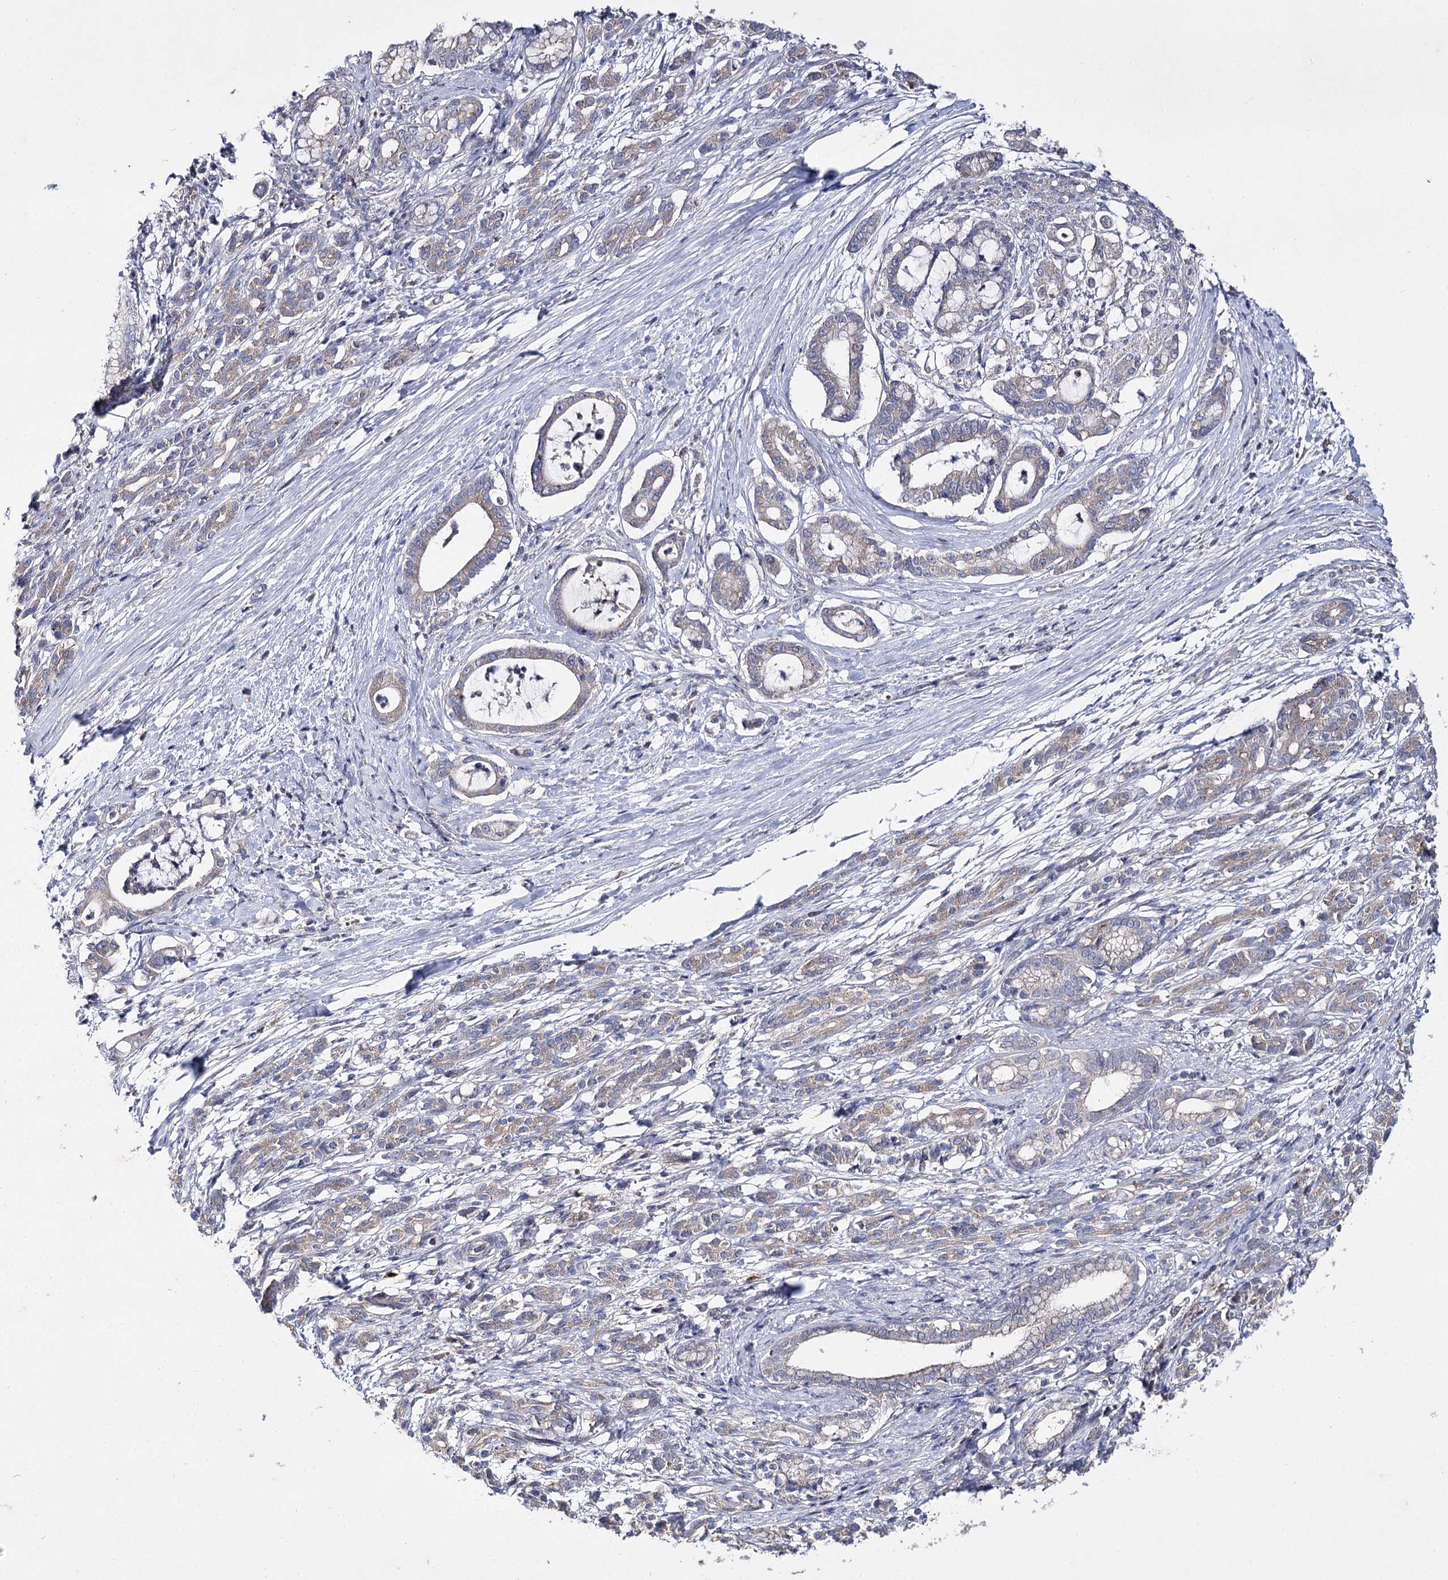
{"staining": {"intensity": "weak", "quantity": "<25%", "location": "cytoplasmic/membranous"}, "tissue": "pancreatic cancer", "cell_type": "Tumor cells", "image_type": "cancer", "snomed": [{"axis": "morphology", "description": "Adenocarcinoma, NOS"}, {"axis": "topography", "description": "Pancreas"}], "caption": "Adenocarcinoma (pancreatic) was stained to show a protein in brown. There is no significant expression in tumor cells. (Stains: DAB immunohistochemistry (IHC) with hematoxylin counter stain, Microscopy: brightfield microscopy at high magnification).", "gene": "AURKC", "patient": {"sex": "female", "age": 55}}